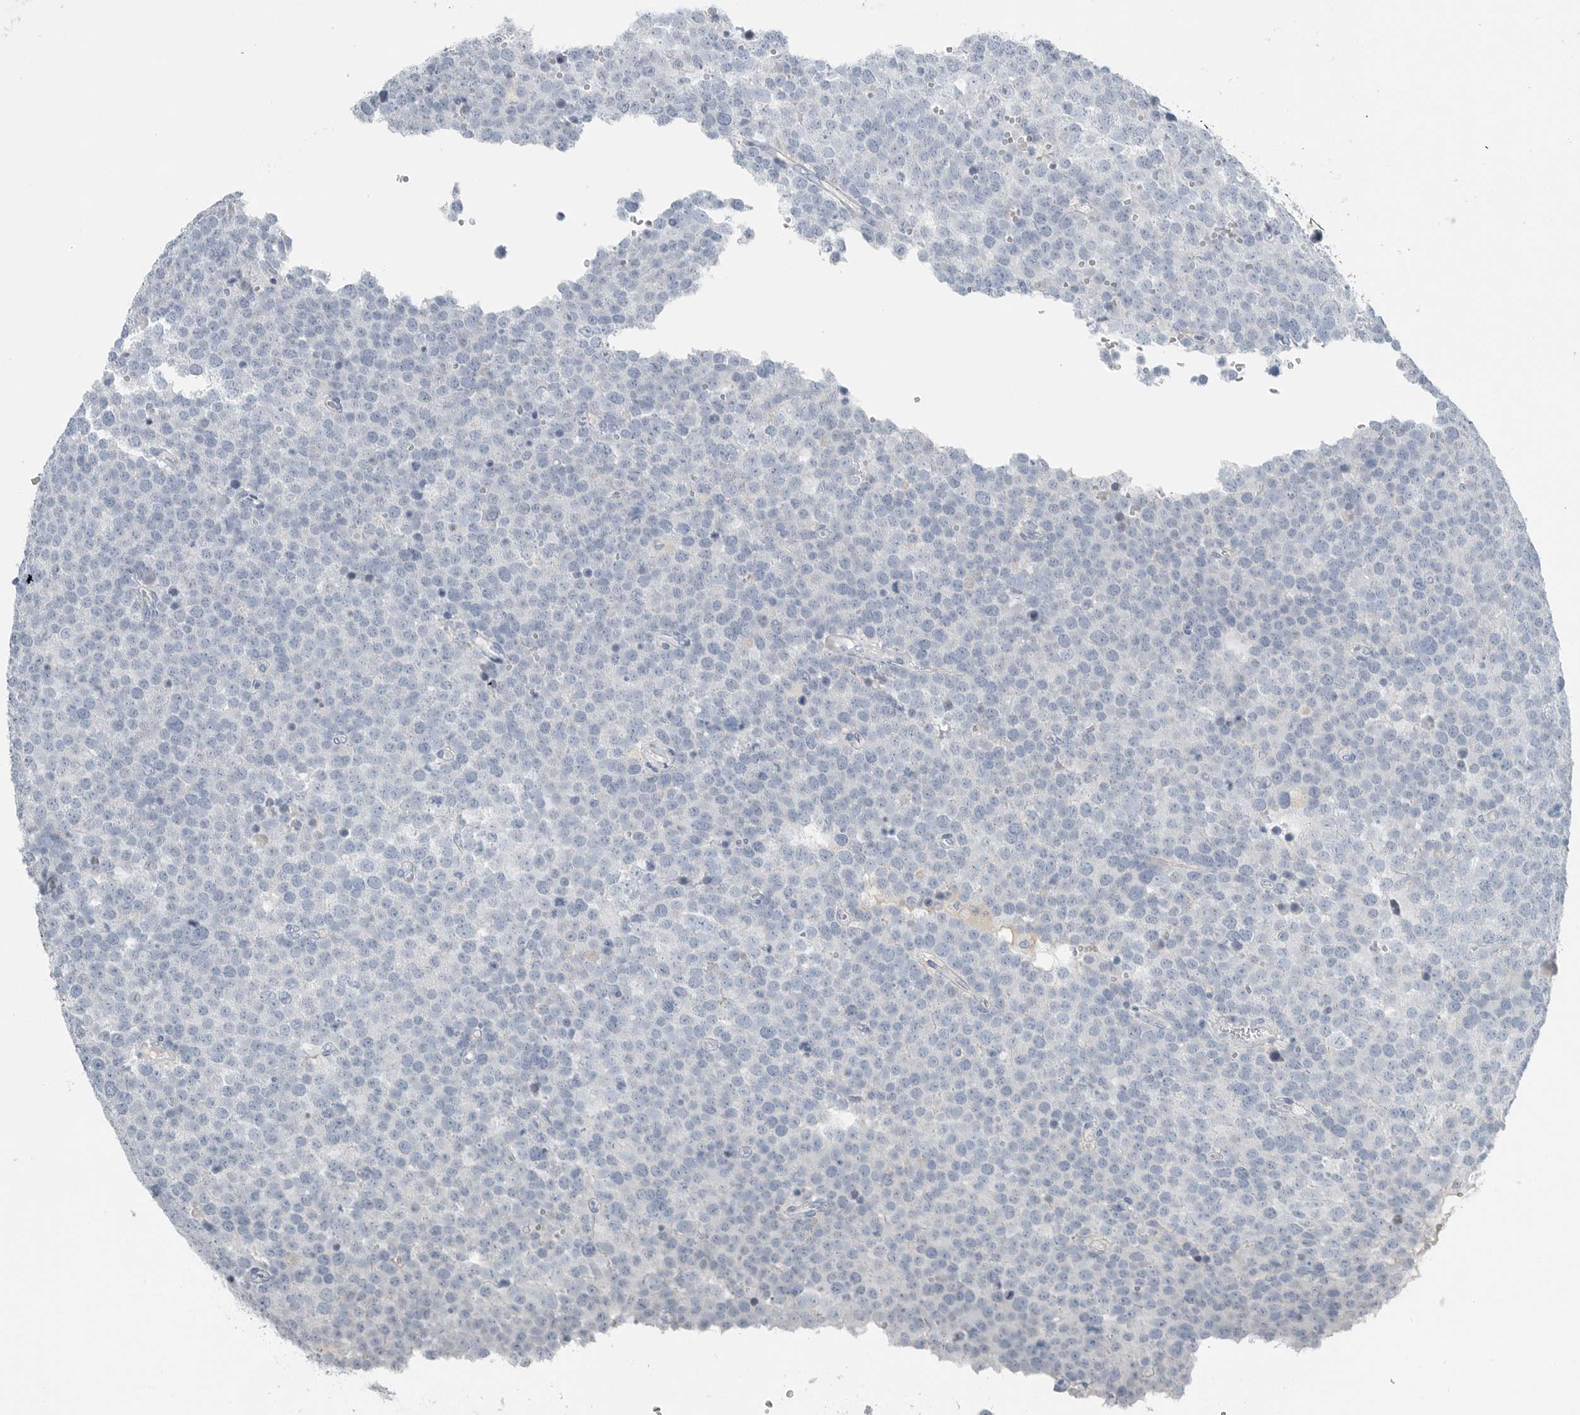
{"staining": {"intensity": "negative", "quantity": "none", "location": "none"}, "tissue": "testis cancer", "cell_type": "Tumor cells", "image_type": "cancer", "snomed": [{"axis": "morphology", "description": "Seminoma, NOS"}, {"axis": "topography", "description": "Testis"}], "caption": "An immunohistochemistry histopathology image of testis cancer (seminoma) is shown. There is no staining in tumor cells of testis cancer (seminoma). (Immunohistochemistry, brightfield microscopy, high magnification).", "gene": "SERPINB7", "patient": {"sex": "male", "age": 71}}